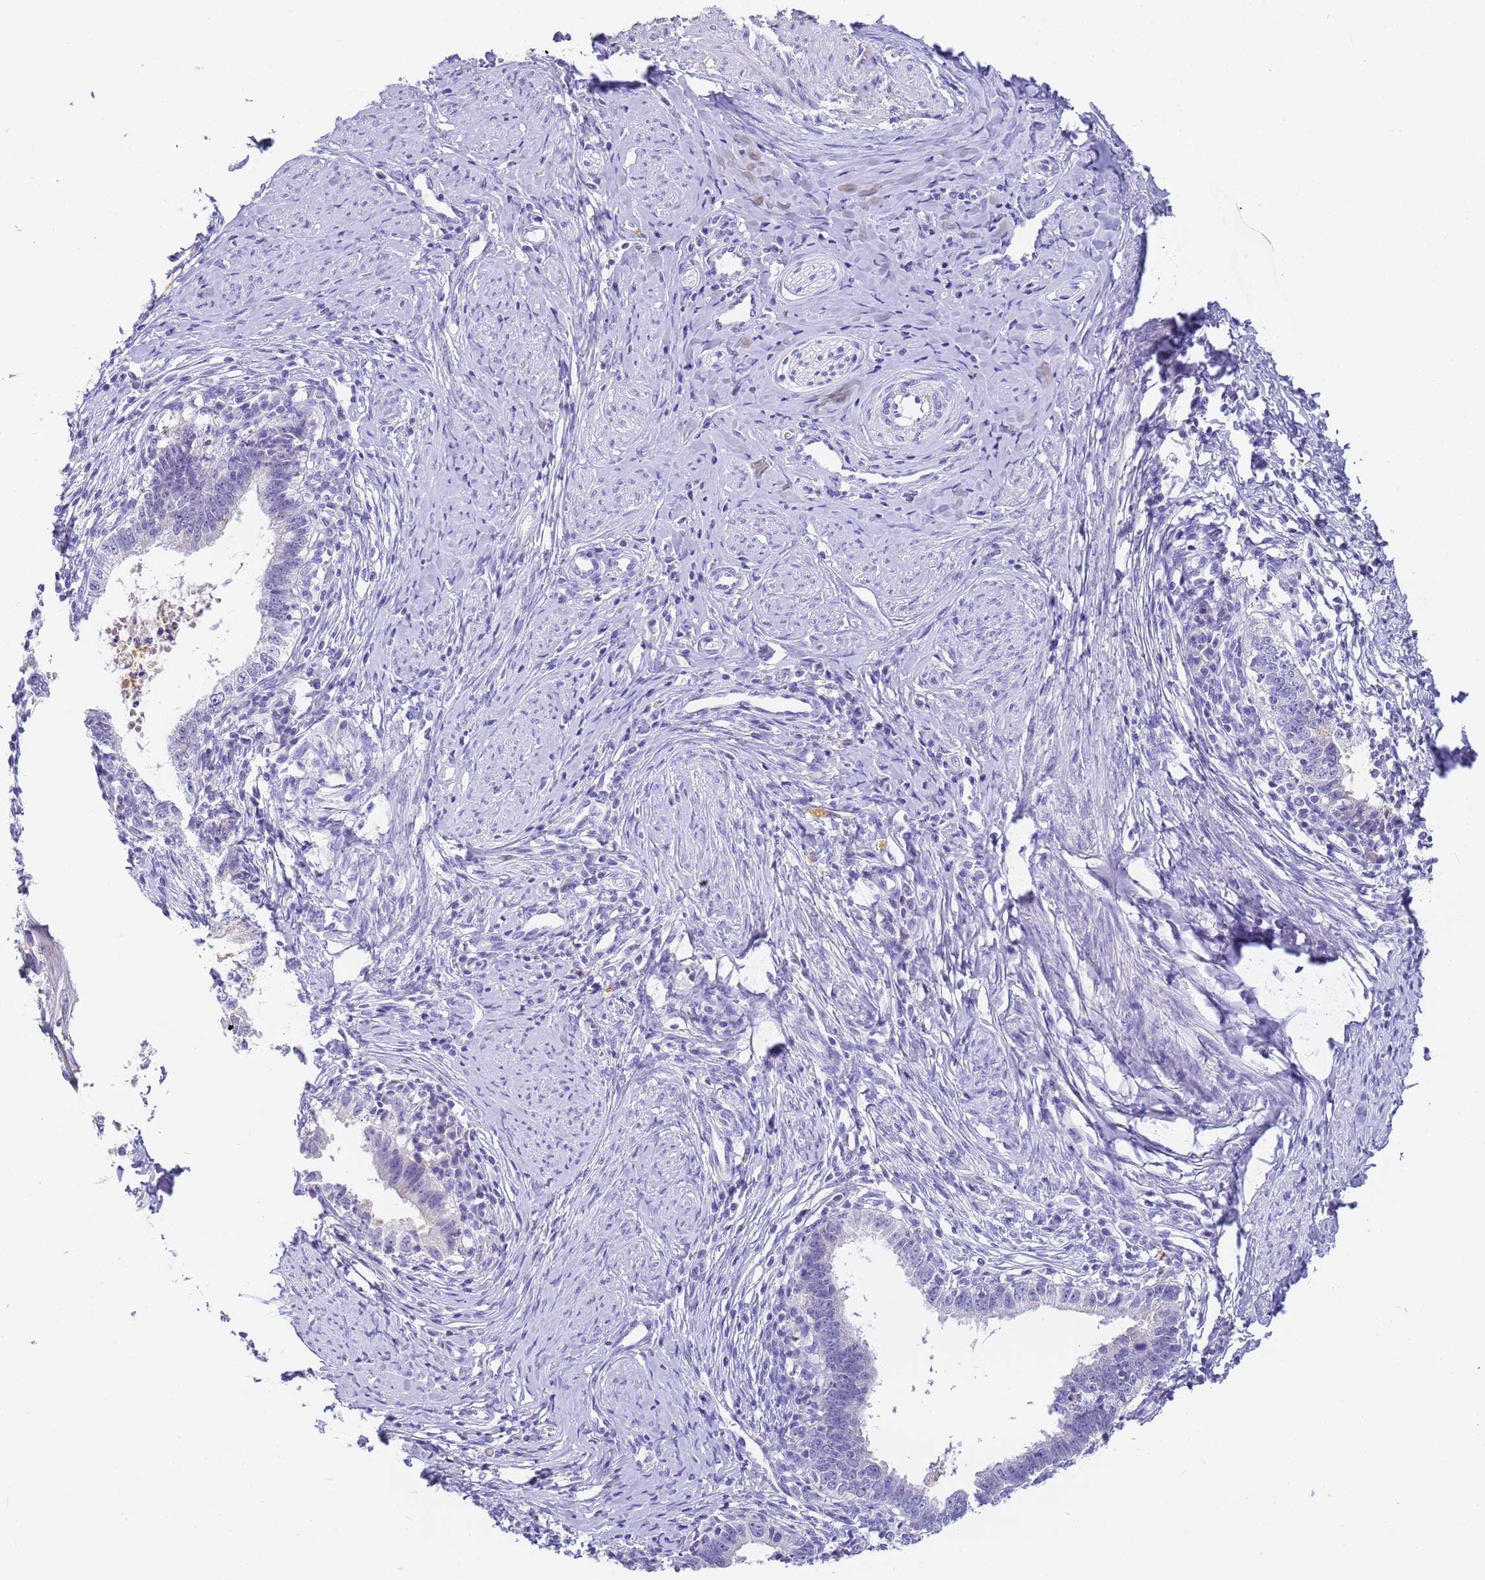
{"staining": {"intensity": "negative", "quantity": "none", "location": "none"}, "tissue": "cervical cancer", "cell_type": "Tumor cells", "image_type": "cancer", "snomed": [{"axis": "morphology", "description": "Adenocarcinoma, NOS"}, {"axis": "topography", "description": "Cervix"}], "caption": "DAB (3,3'-diaminobenzidine) immunohistochemical staining of human cervical cancer (adenocarcinoma) exhibits no significant positivity in tumor cells.", "gene": "CFHR2", "patient": {"sex": "female", "age": 36}}